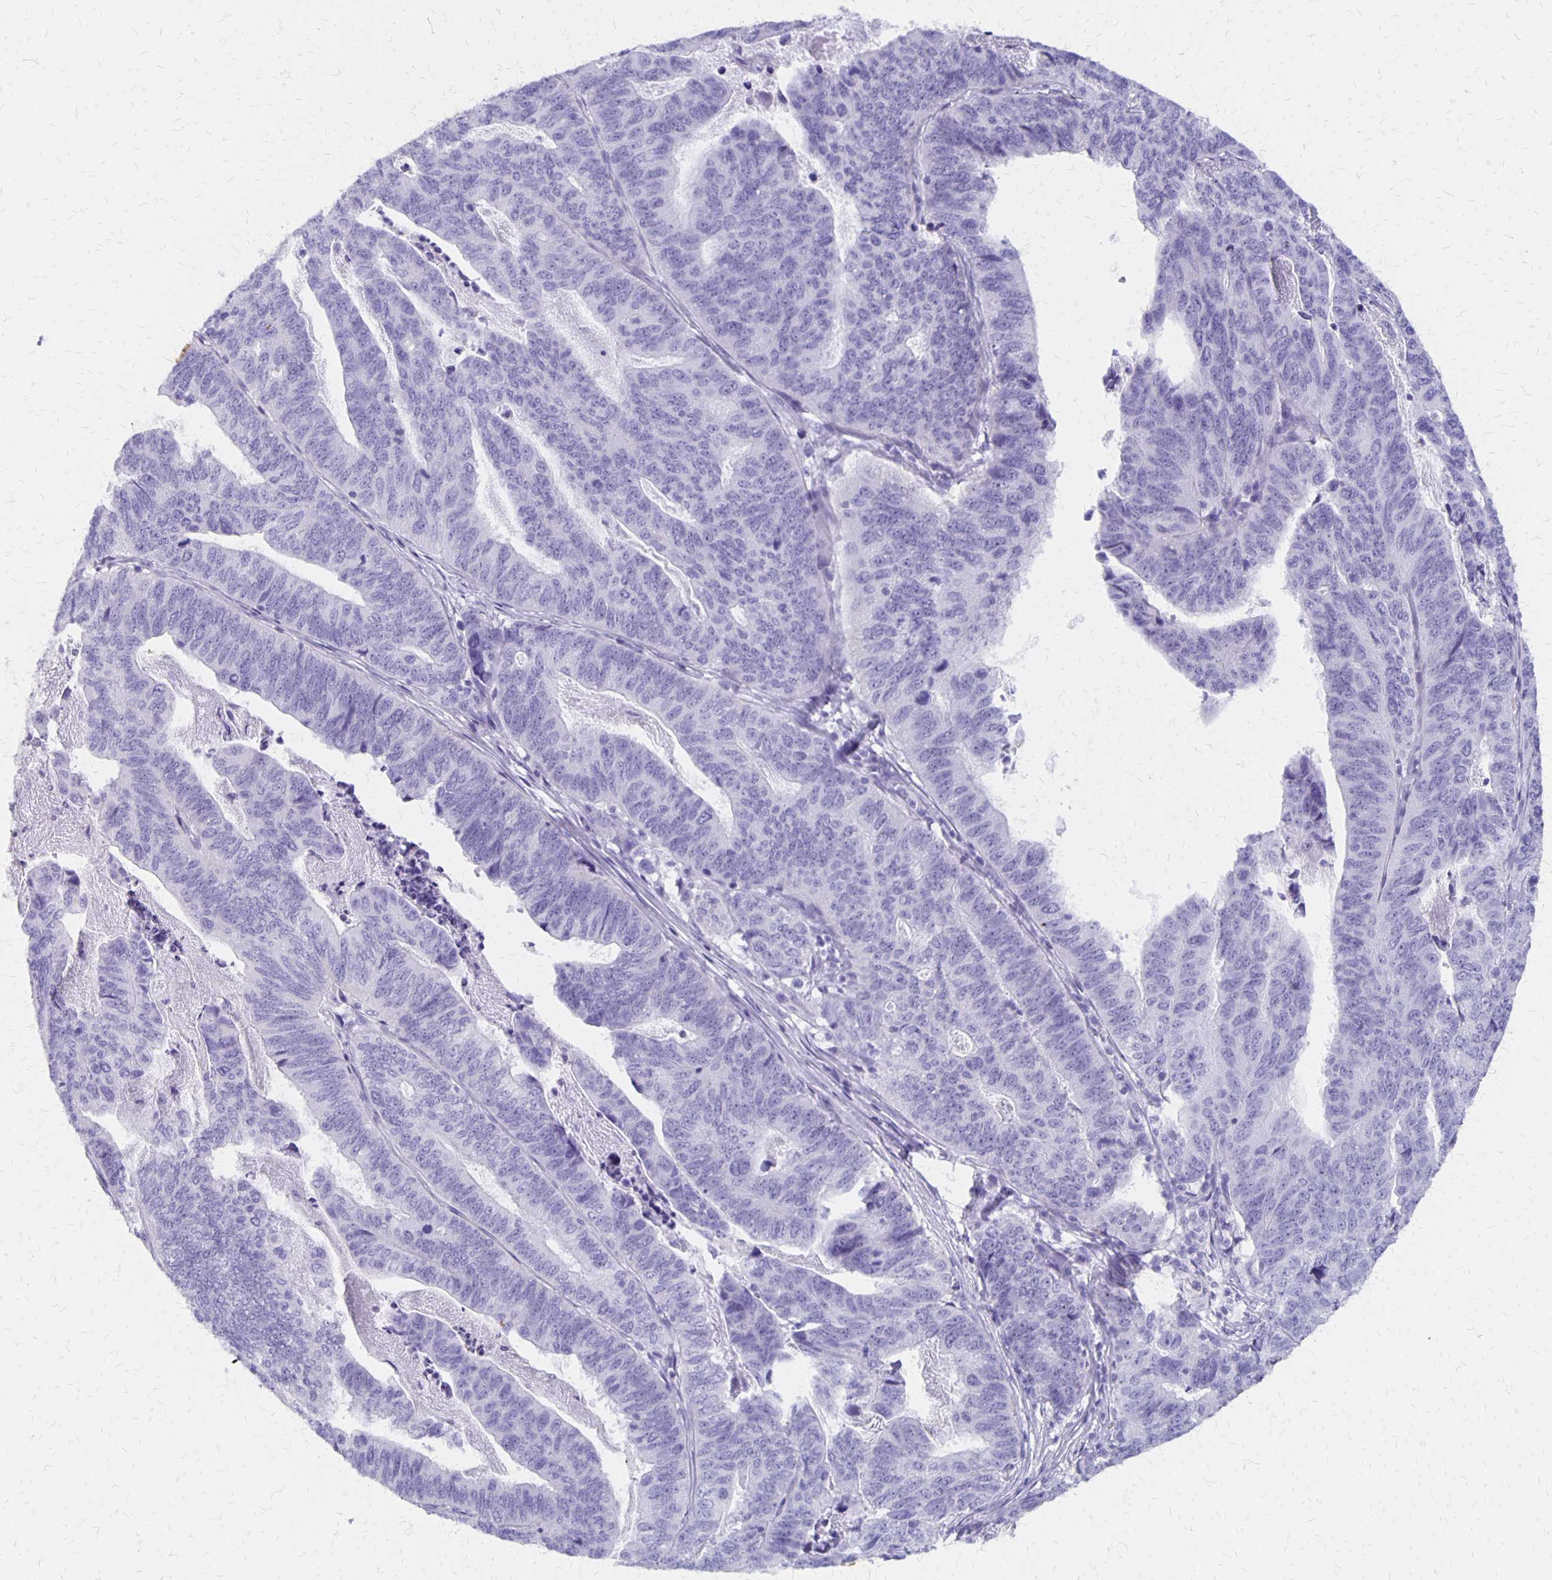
{"staining": {"intensity": "negative", "quantity": "none", "location": "none"}, "tissue": "stomach cancer", "cell_type": "Tumor cells", "image_type": "cancer", "snomed": [{"axis": "morphology", "description": "Adenocarcinoma, NOS"}, {"axis": "topography", "description": "Stomach, upper"}], "caption": "Stomach adenocarcinoma was stained to show a protein in brown. There is no significant expression in tumor cells. (DAB immunohistochemistry (IHC), high magnification).", "gene": "SEPTIN5", "patient": {"sex": "female", "age": 67}}